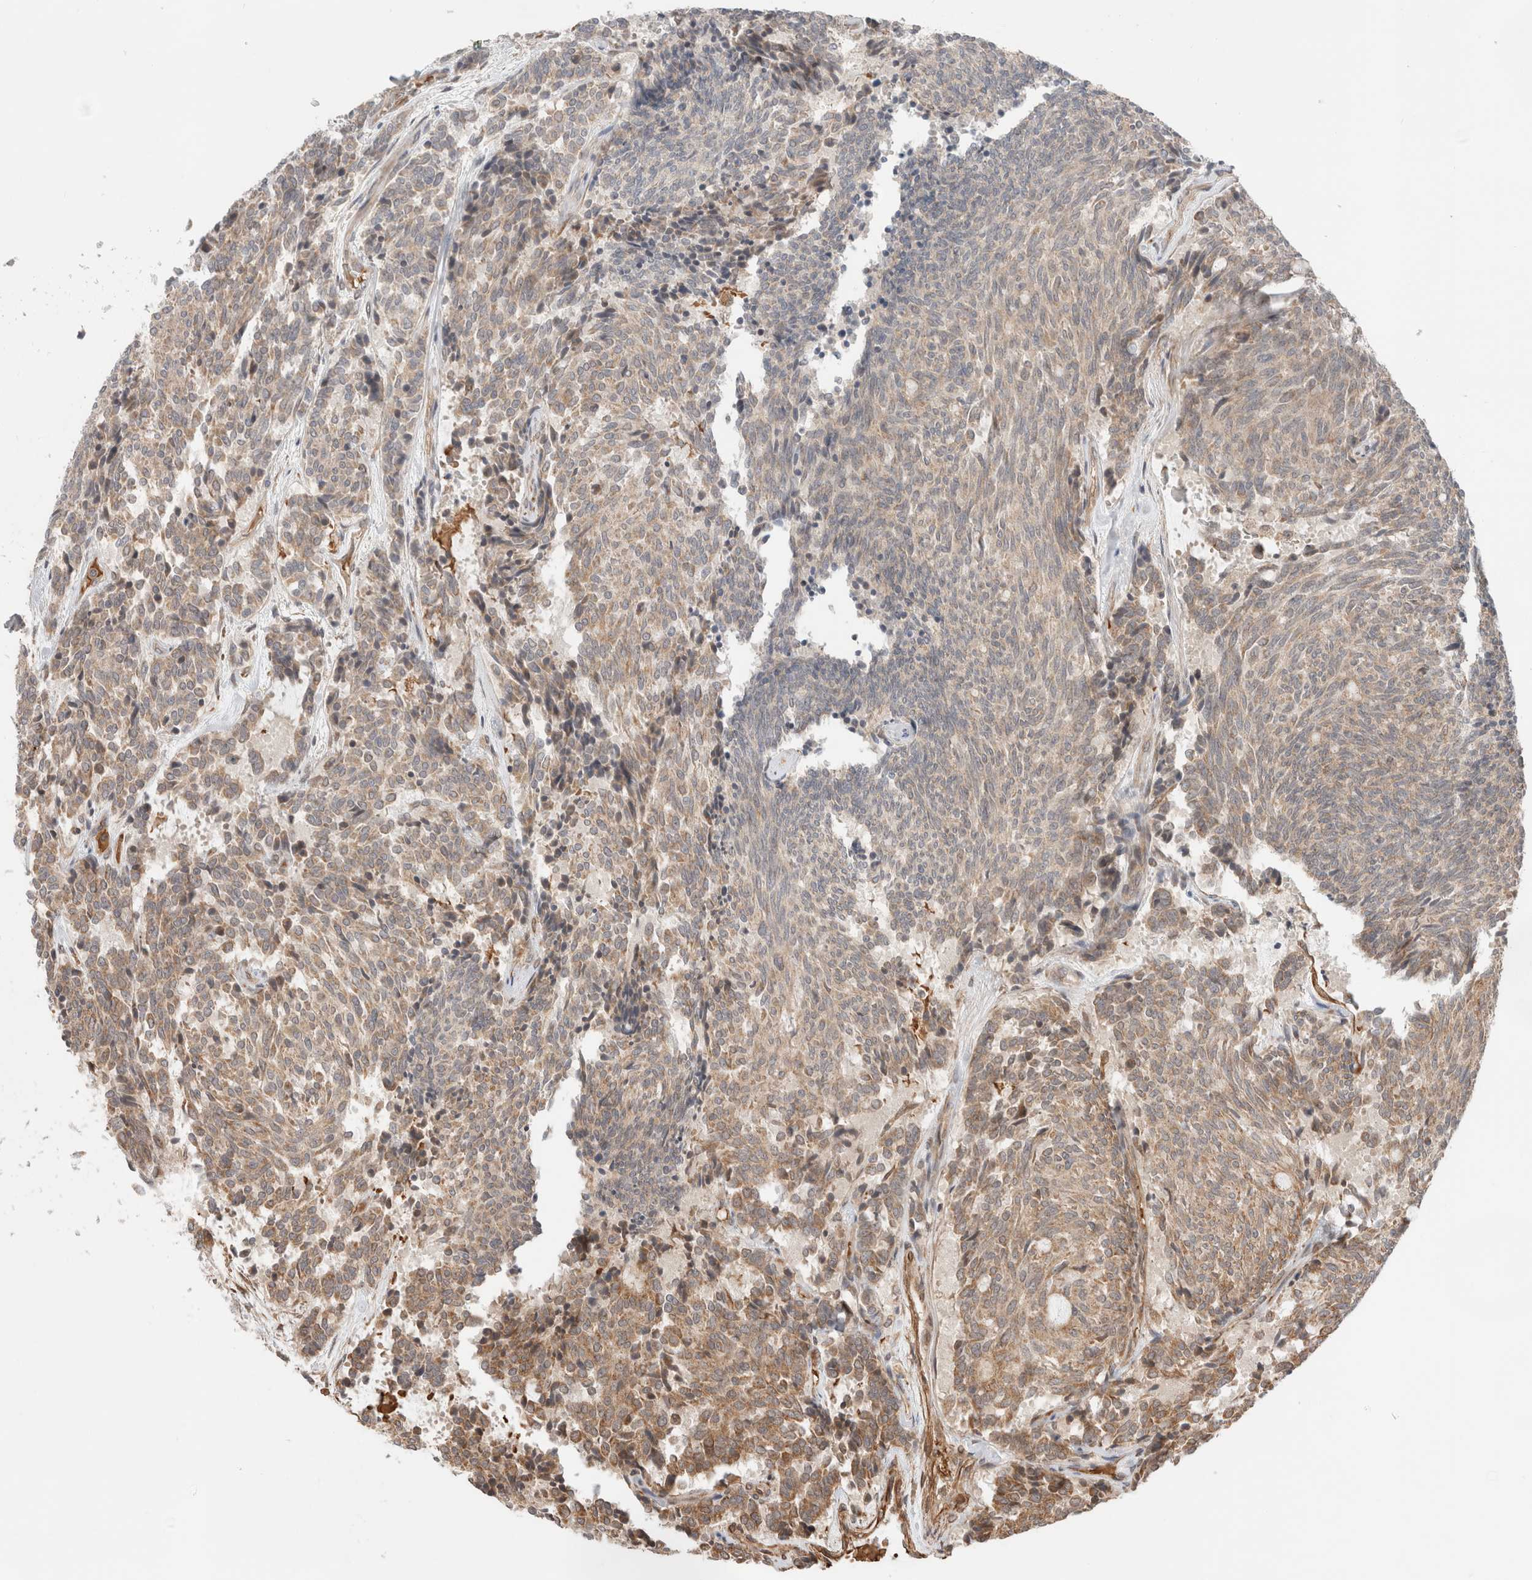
{"staining": {"intensity": "weak", "quantity": "25%-75%", "location": "cytoplasmic/membranous"}, "tissue": "carcinoid", "cell_type": "Tumor cells", "image_type": "cancer", "snomed": [{"axis": "morphology", "description": "Carcinoid, malignant, NOS"}, {"axis": "topography", "description": "Pancreas"}], "caption": "This is an image of IHC staining of malignant carcinoid, which shows weak staining in the cytoplasmic/membranous of tumor cells.", "gene": "ZNF649", "patient": {"sex": "female", "age": 54}}